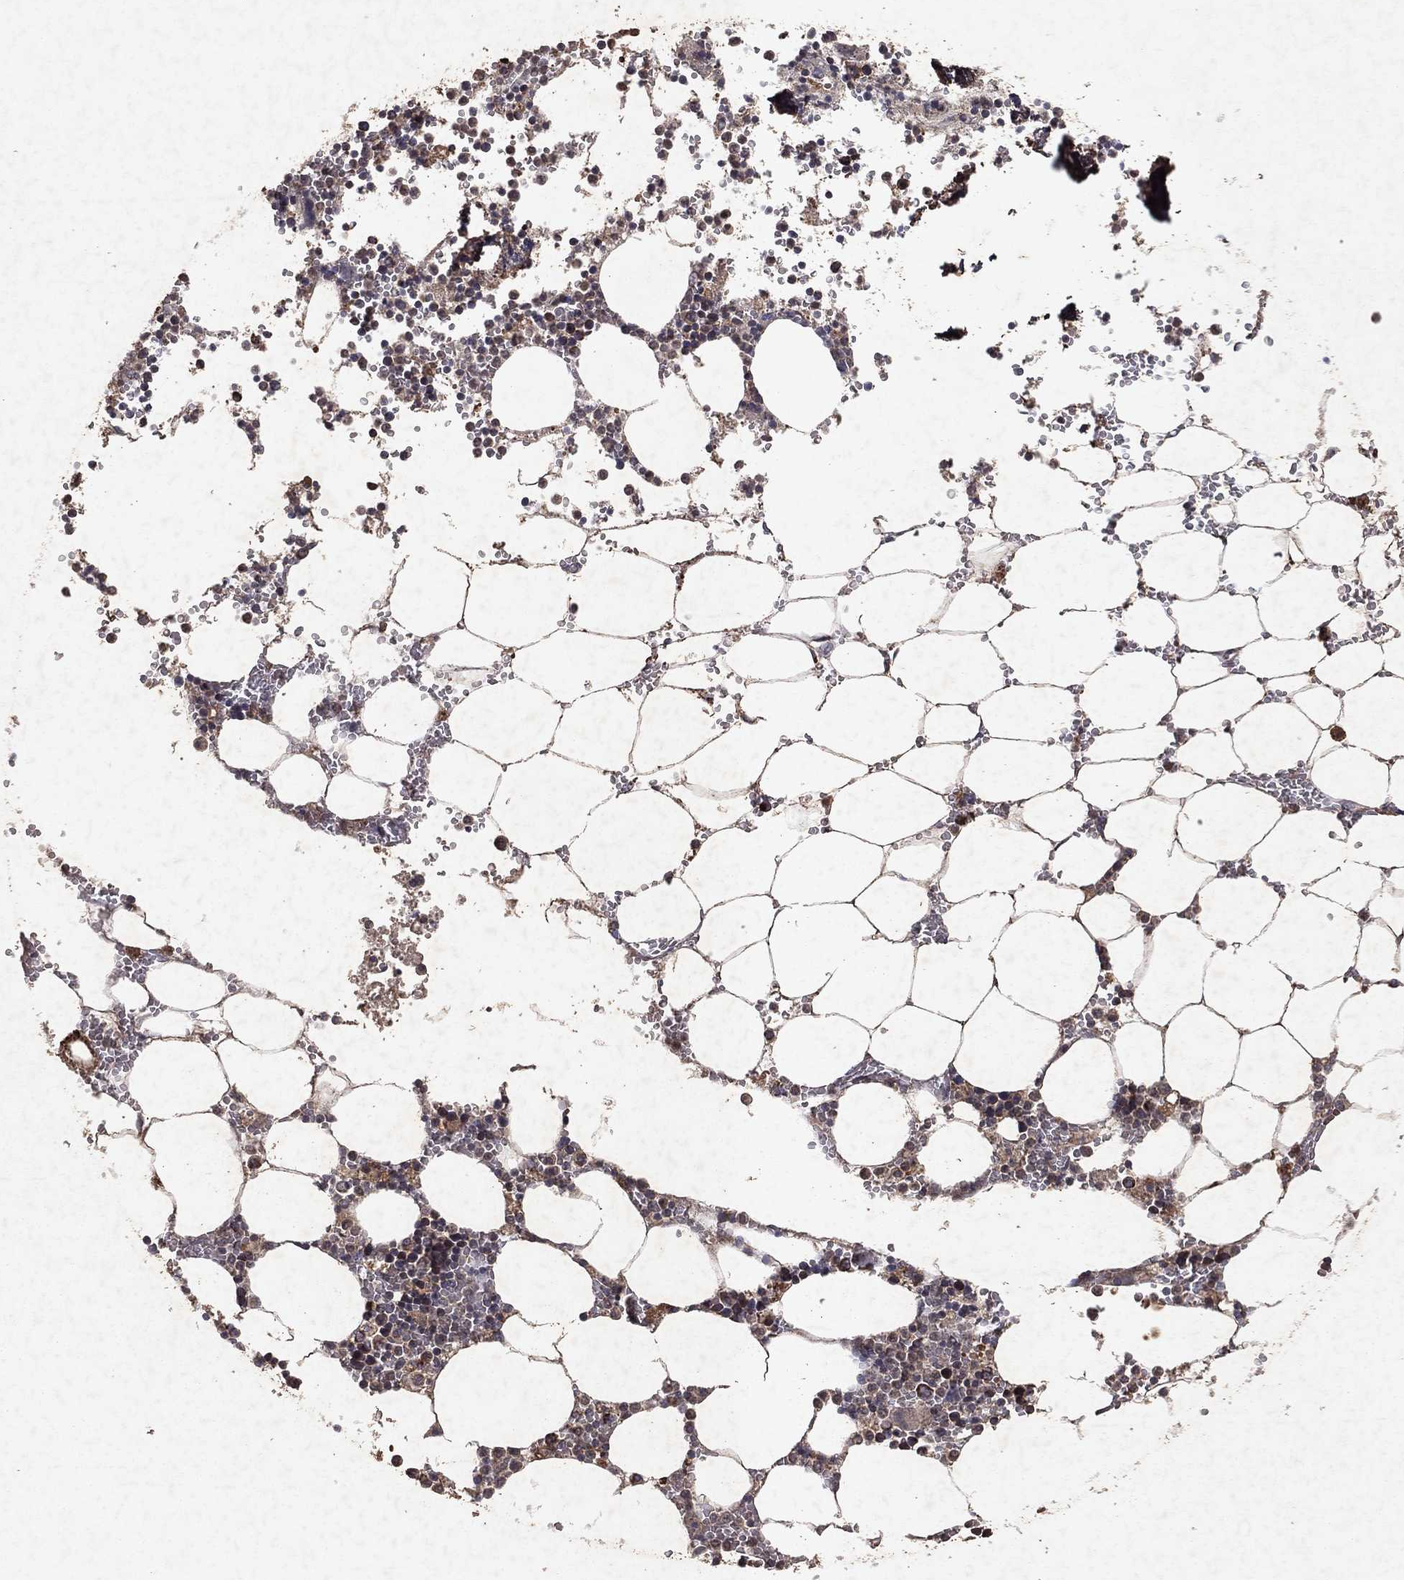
{"staining": {"intensity": "moderate", "quantity": "<25%", "location": "nuclear"}, "tissue": "bone marrow", "cell_type": "Hematopoietic cells", "image_type": "normal", "snomed": [{"axis": "morphology", "description": "Normal tissue, NOS"}, {"axis": "topography", "description": "Bone marrow"}], "caption": "About <25% of hematopoietic cells in unremarkable bone marrow display moderate nuclear protein expression as visualized by brown immunohistochemical staining.", "gene": "PYROXD2", "patient": {"sex": "female", "age": 64}}